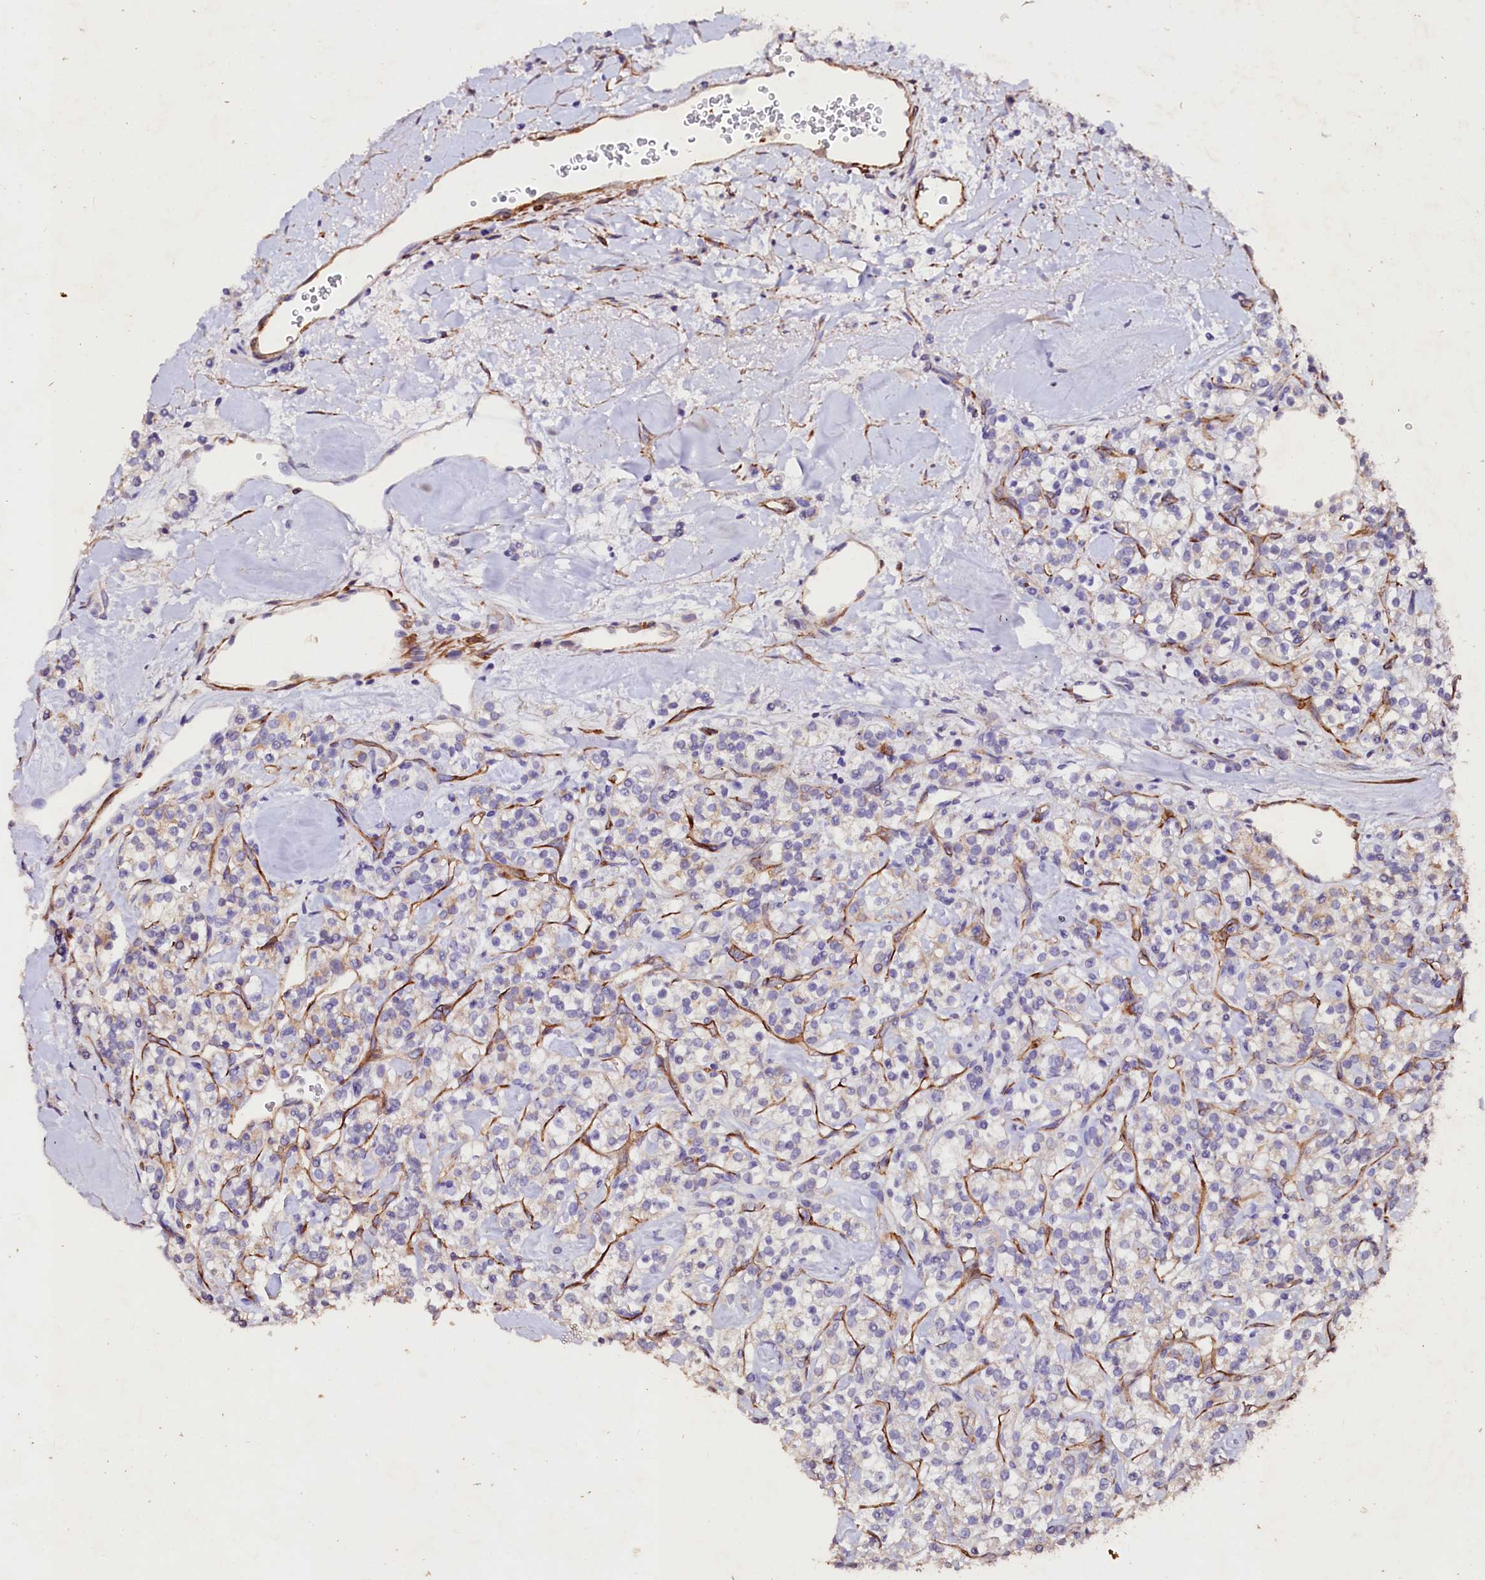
{"staining": {"intensity": "weak", "quantity": "<25%", "location": "cytoplasmic/membranous"}, "tissue": "renal cancer", "cell_type": "Tumor cells", "image_type": "cancer", "snomed": [{"axis": "morphology", "description": "Adenocarcinoma, NOS"}, {"axis": "topography", "description": "Kidney"}], "caption": "This is an immunohistochemistry (IHC) histopathology image of adenocarcinoma (renal). There is no staining in tumor cells.", "gene": "VPS36", "patient": {"sex": "male", "age": 77}}